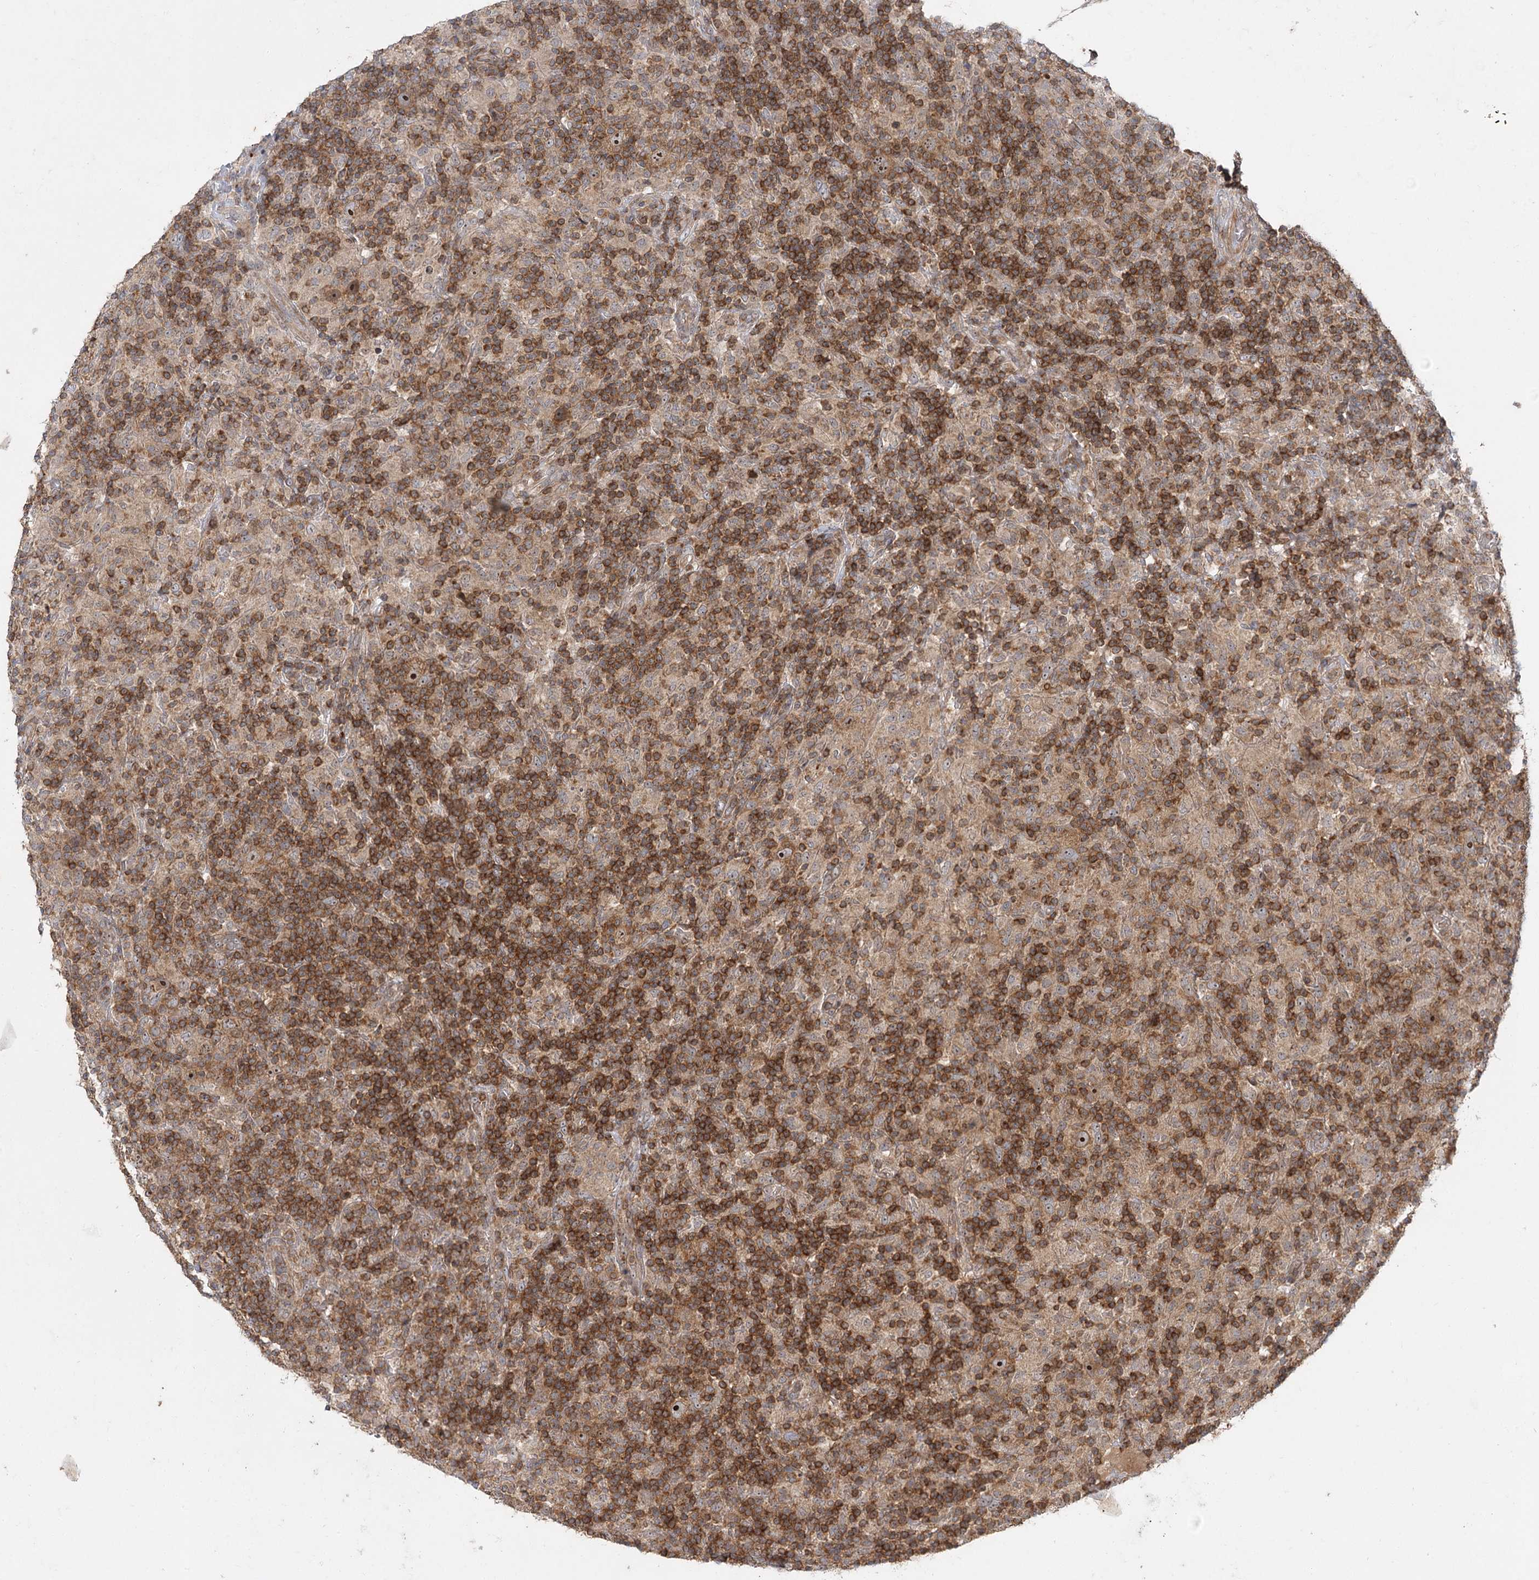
{"staining": {"intensity": "strong", "quantity": ">75%", "location": "nuclear"}, "tissue": "lymphoma", "cell_type": "Tumor cells", "image_type": "cancer", "snomed": [{"axis": "morphology", "description": "Hodgkin's disease, NOS"}, {"axis": "topography", "description": "Lymph node"}], "caption": "IHC of Hodgkin's disease shows high levels of strong nuclear positivity in approximately >75% of tumor cells. IHC stains the protein of interest in brown and the nuclei are stained blue.", "gene": "RAPGEF6", "patient": {"sex": "male", "age": 70}}